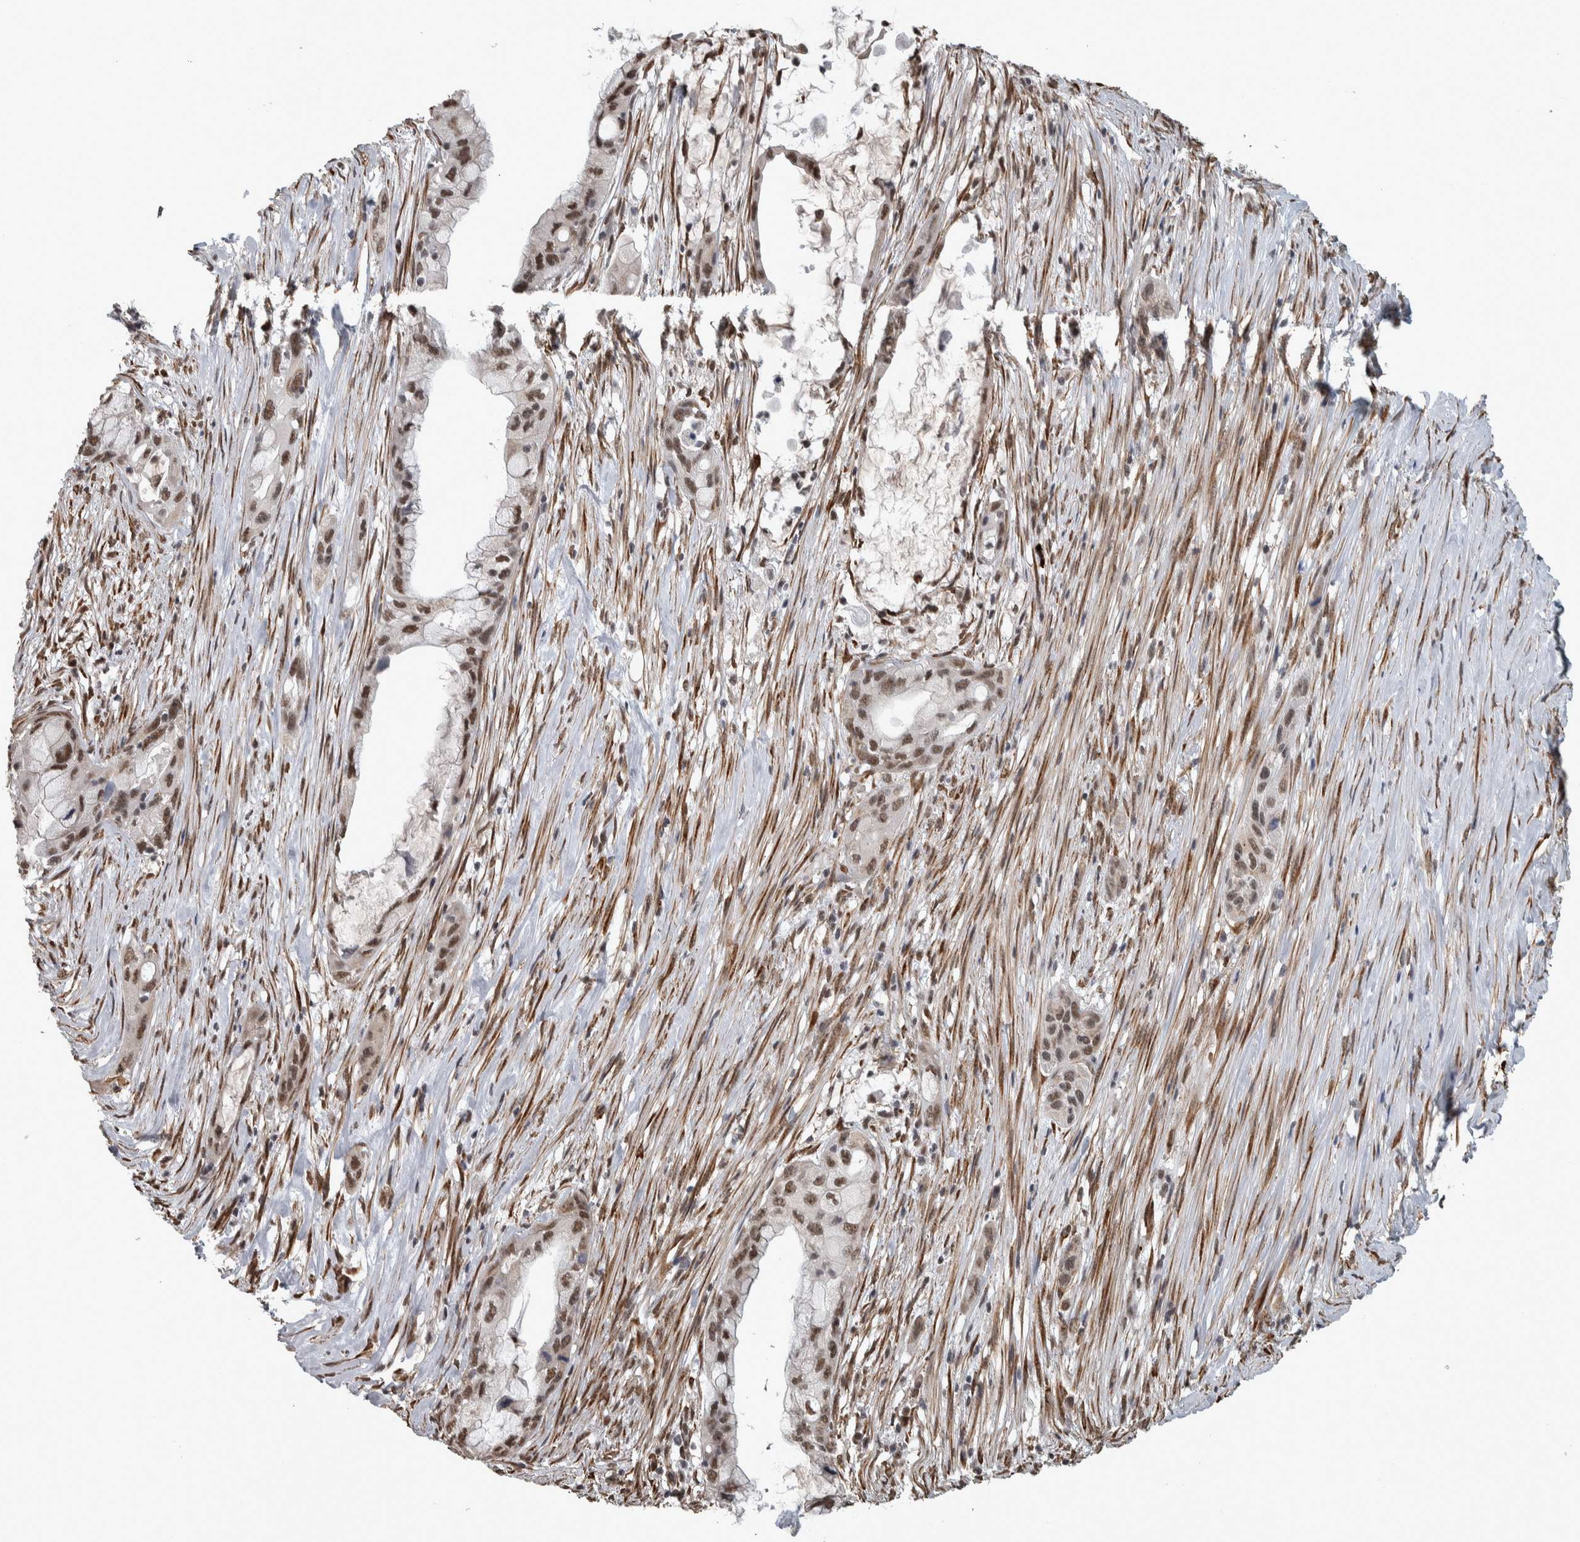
{"staining": {"intensity": "moderate", "quantity": ">75%", "location": "nuclear"}, "tissue": "pancreatic cancer", "cell_type": "Tumor cells", "image_type": "cancer", "snomed": [{"axis": "morphology", "description": "Adenocarcinoma, NOS"}, {"axis": "topography", "description": "Pancreas"}], "caption": "Immunohistochemistry (IHC) of human pancreatic cancer shows medium levels of moderate nuclear positivity in about >75% of tumor cells.", "gene": "DDX42", "patient": {"sex": "male", "age": 53}}